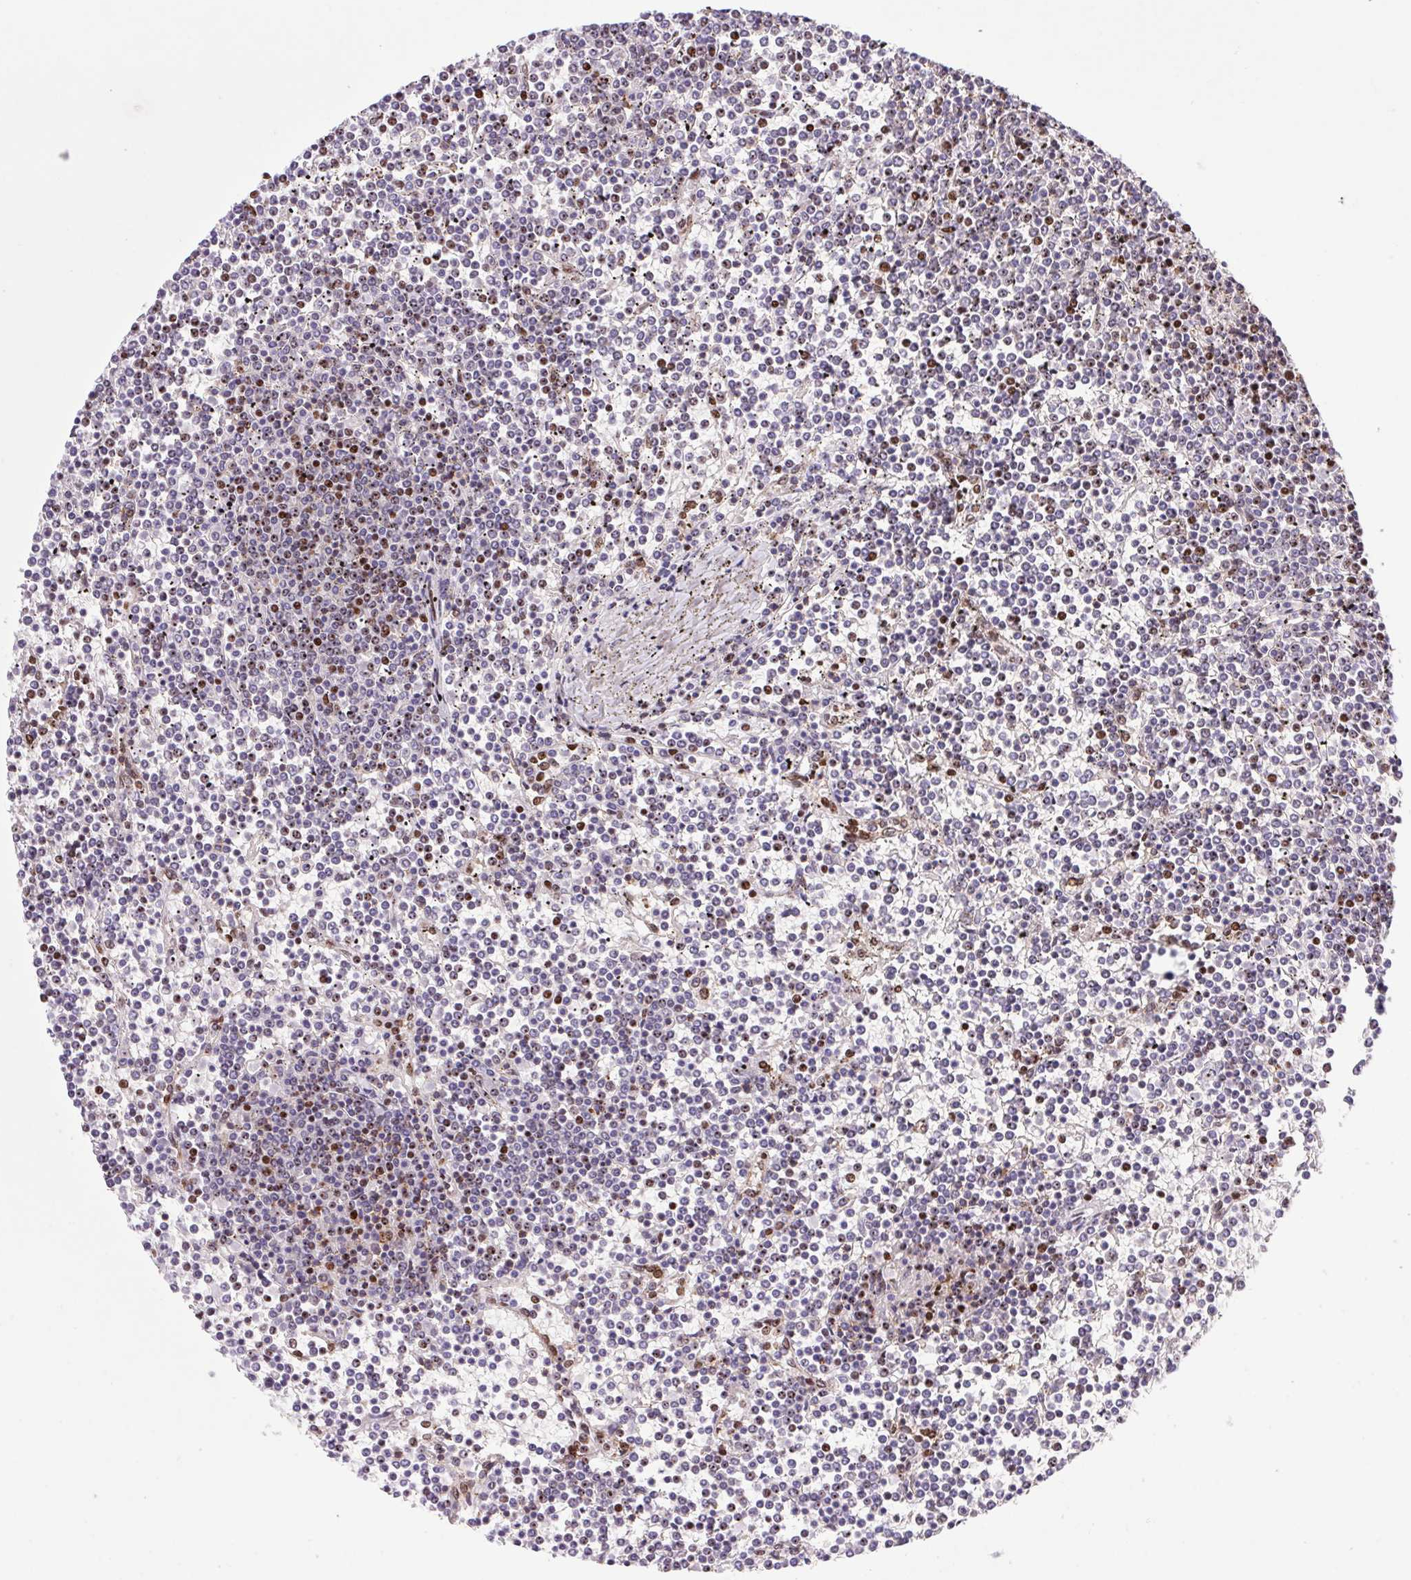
{"staining": {"intensity": "negative", "quantity": "none", "location": "none"}, "tissue": "lymphoma", "cell_type": "Tumor cells", "image_type": "cancer", "snomed": [{"axis": "morphology", "description": "Malignant lymphoma, non-Hodgkin's type, Low grade"}, {"axis": "topography", "description": "Spleen"}], "caption": "Micrograph shows no significant protein positivity in tumor cells of lymphoma.", "gene": "LDLRAD4", "patient": {"sex": "female", "age": 19}}